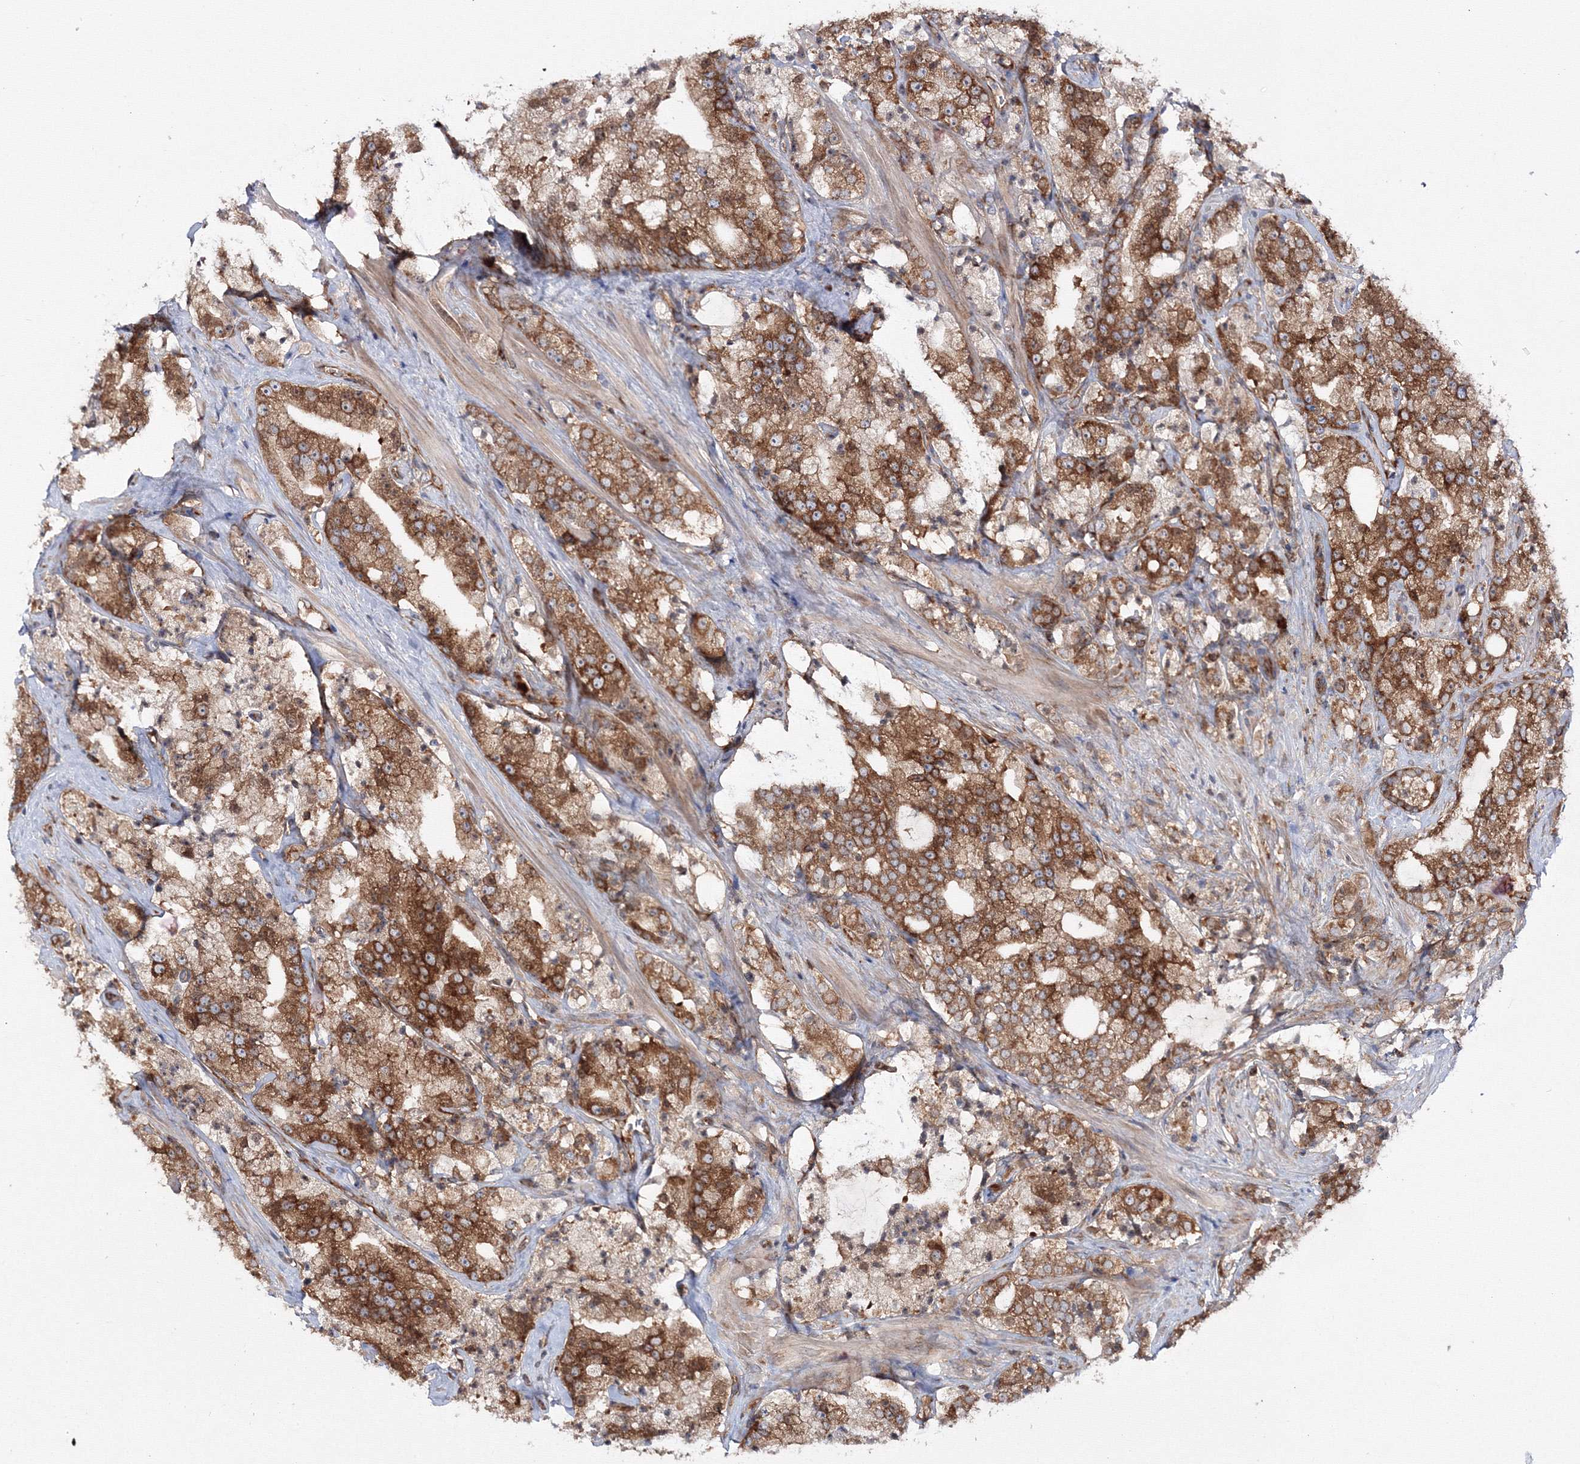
{"staining": {"intensity": "strong", "quantity": ">75%", "location": "cytoplasmic/membranous"}, "tissue": "prostate cancer", "cell_type": "Tumor cells", "image_type": "cancer", "snomed": [{"axis": "morphology", "description": "Adenocarcinoma, High grade"}, {"axis": "topography", "description": "Prostate"}], "caption": "Strong cytoplasmic/membranous positivity for a protein is seen in approximately >75% of tumor cells of prostate cancer (adenocarcinoma (high-grade)) using immunohistochemistry.", "gene": "HARS1", "patient": {"sex": "male", "age": 64}}